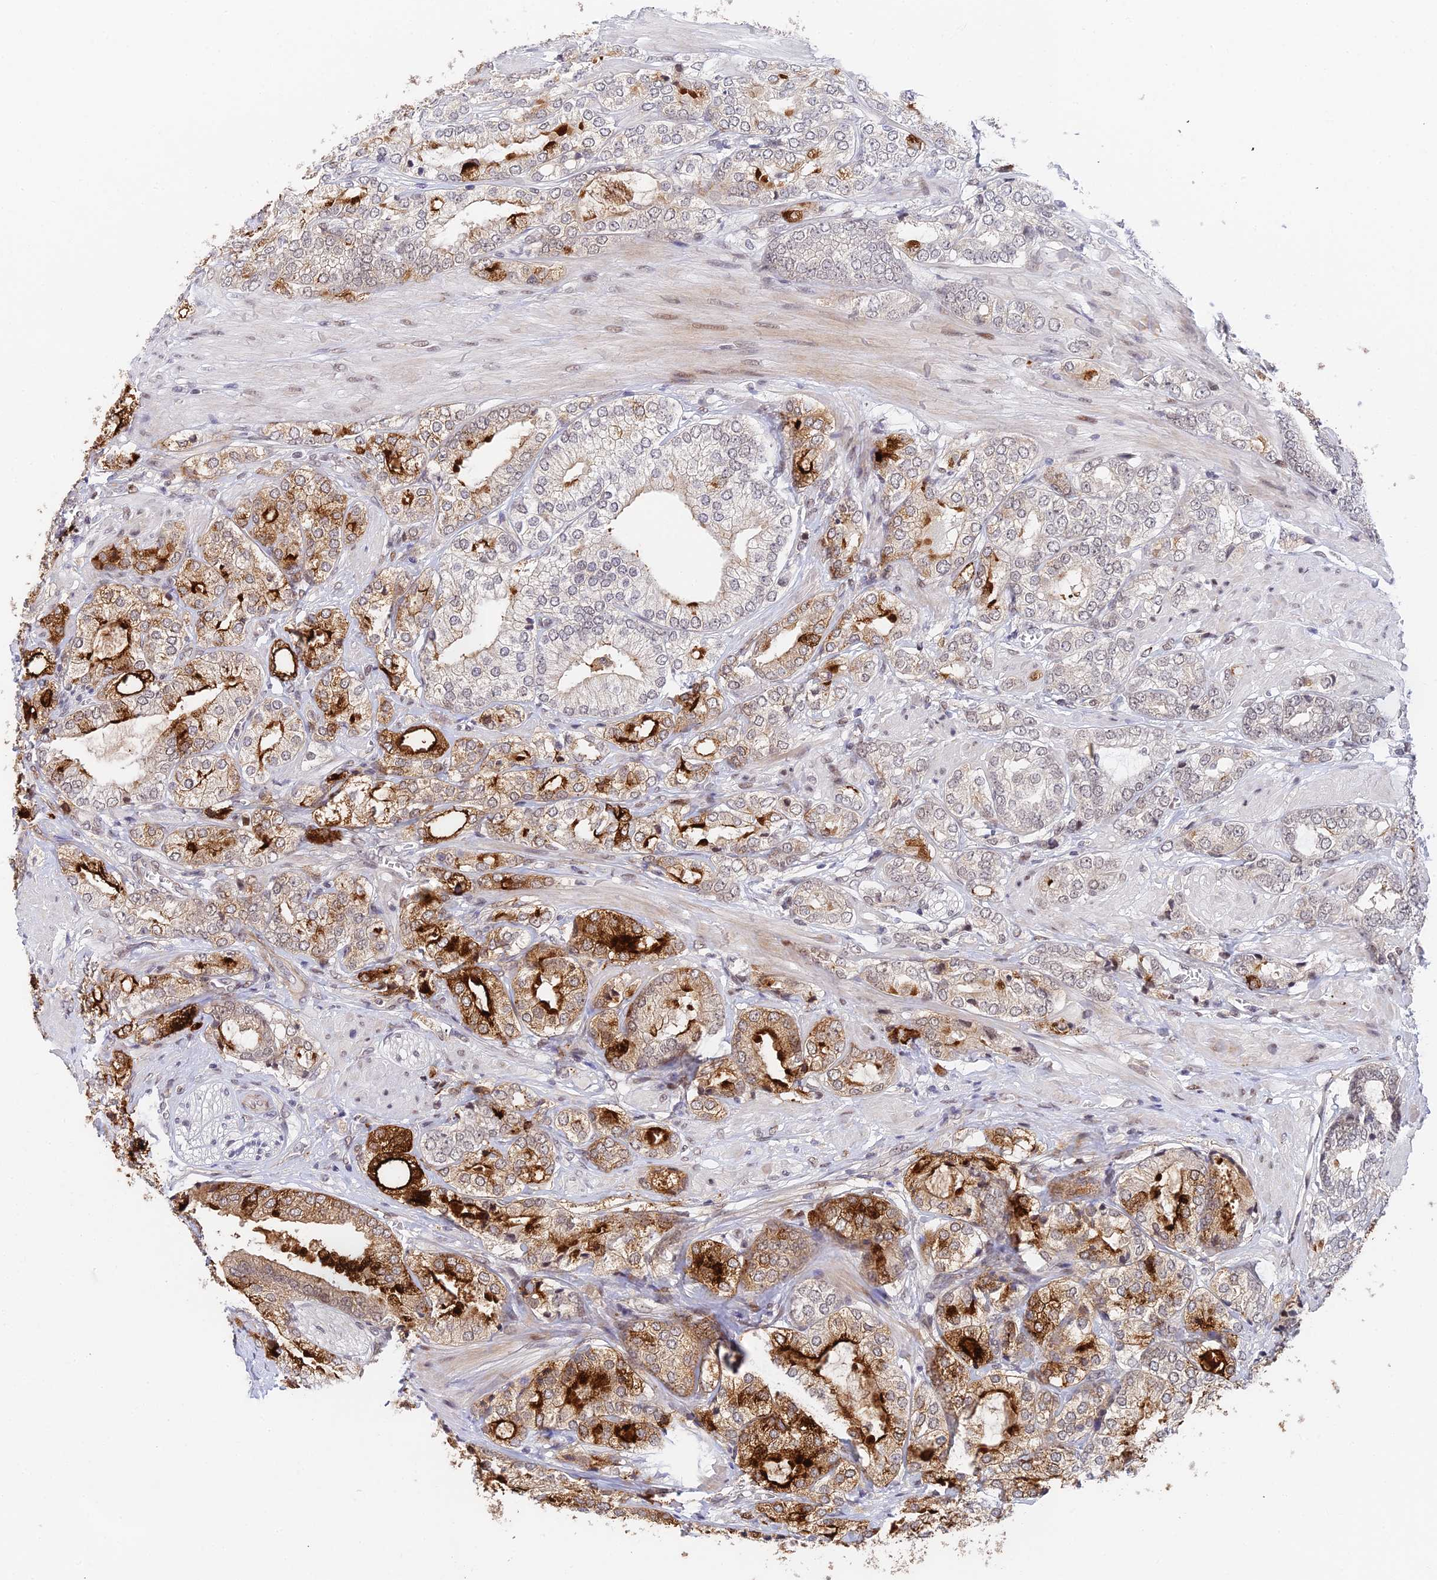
{"staining": {"intensity": "strong", "quantity": "25%-75%", "location": "cytoplasmic/membranous"}, "tissue": "prostate cancer", "cell_type": "Tumor cells", "image_type": "cancer", "snomed": [{"axis": "morphology", "description": "Adenocarcinoma, High grade"}, {"axis": "topography", "description": "Prostate"}], "caption": "This is a photomicrograph of IHC staining of prostate cancer (adenocarcinoma (high-grade)), which shows strong positivity in the cytoplasmic/membranous of tumor cells.", "gene": "NSMCE1", "patient": {"sex": "male", "age": 50}}